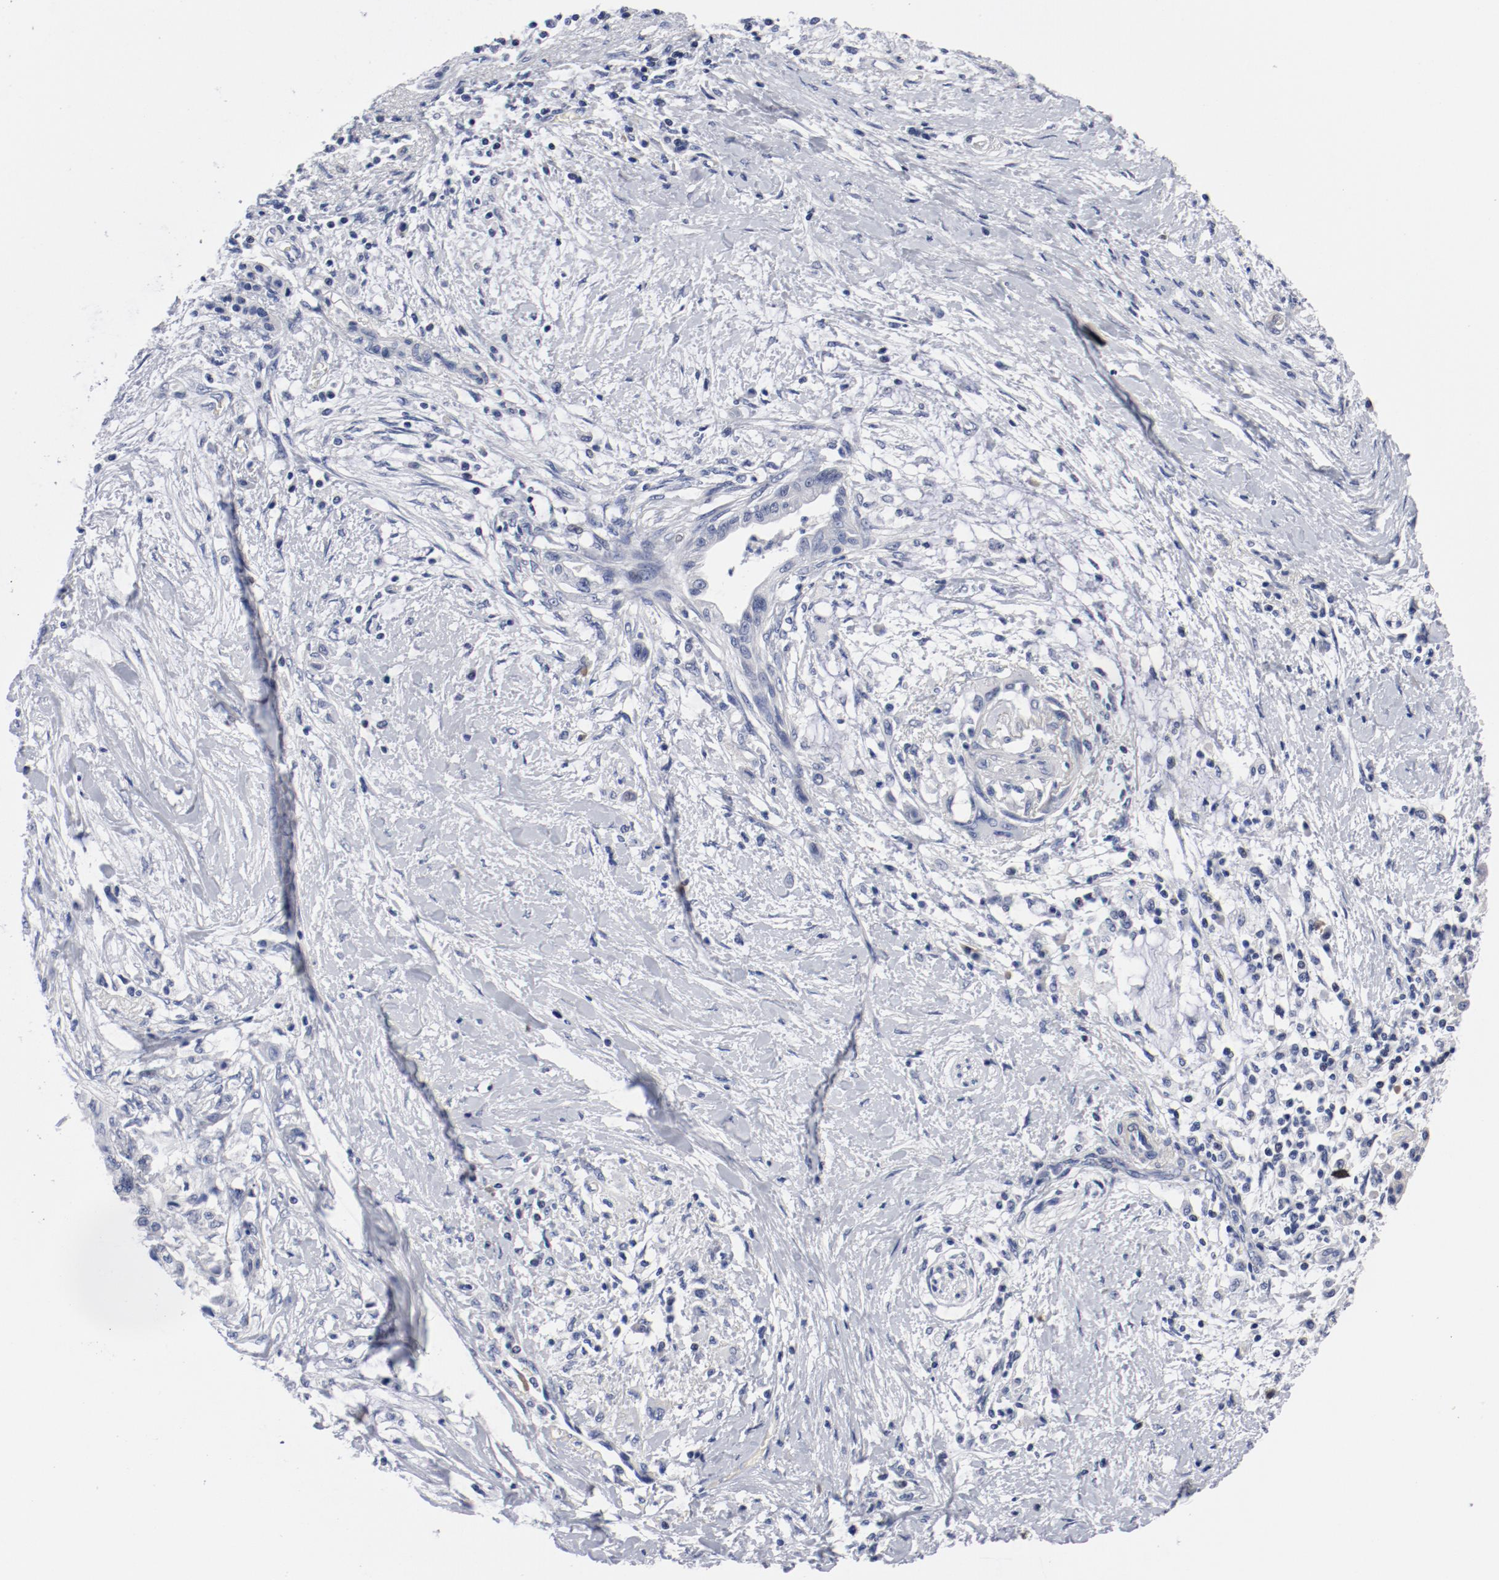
{"staining": {"intensity": "negative", "quantity": "none", "location": "none"}, "tissue": "pancreatic cancer", "cell_type": "Tumor cells", "image_type": "cancer", "snomed": [{"axis": "morphology", "description": "Adenocarcinoma, NOS"}, {"axis": "topography", "description": "Pancreas"}], "caption": "Immunohistochemistry (IHC) image of neoplastic tissue: pancreatic cancer (adenocarcinoma) stained with DAB (3,3'-diaminobenzidine) reveals no significant protein positivity in tumor cells.", "gene": "KCNK13", "patient": {"sex": "female", "age": 64}}